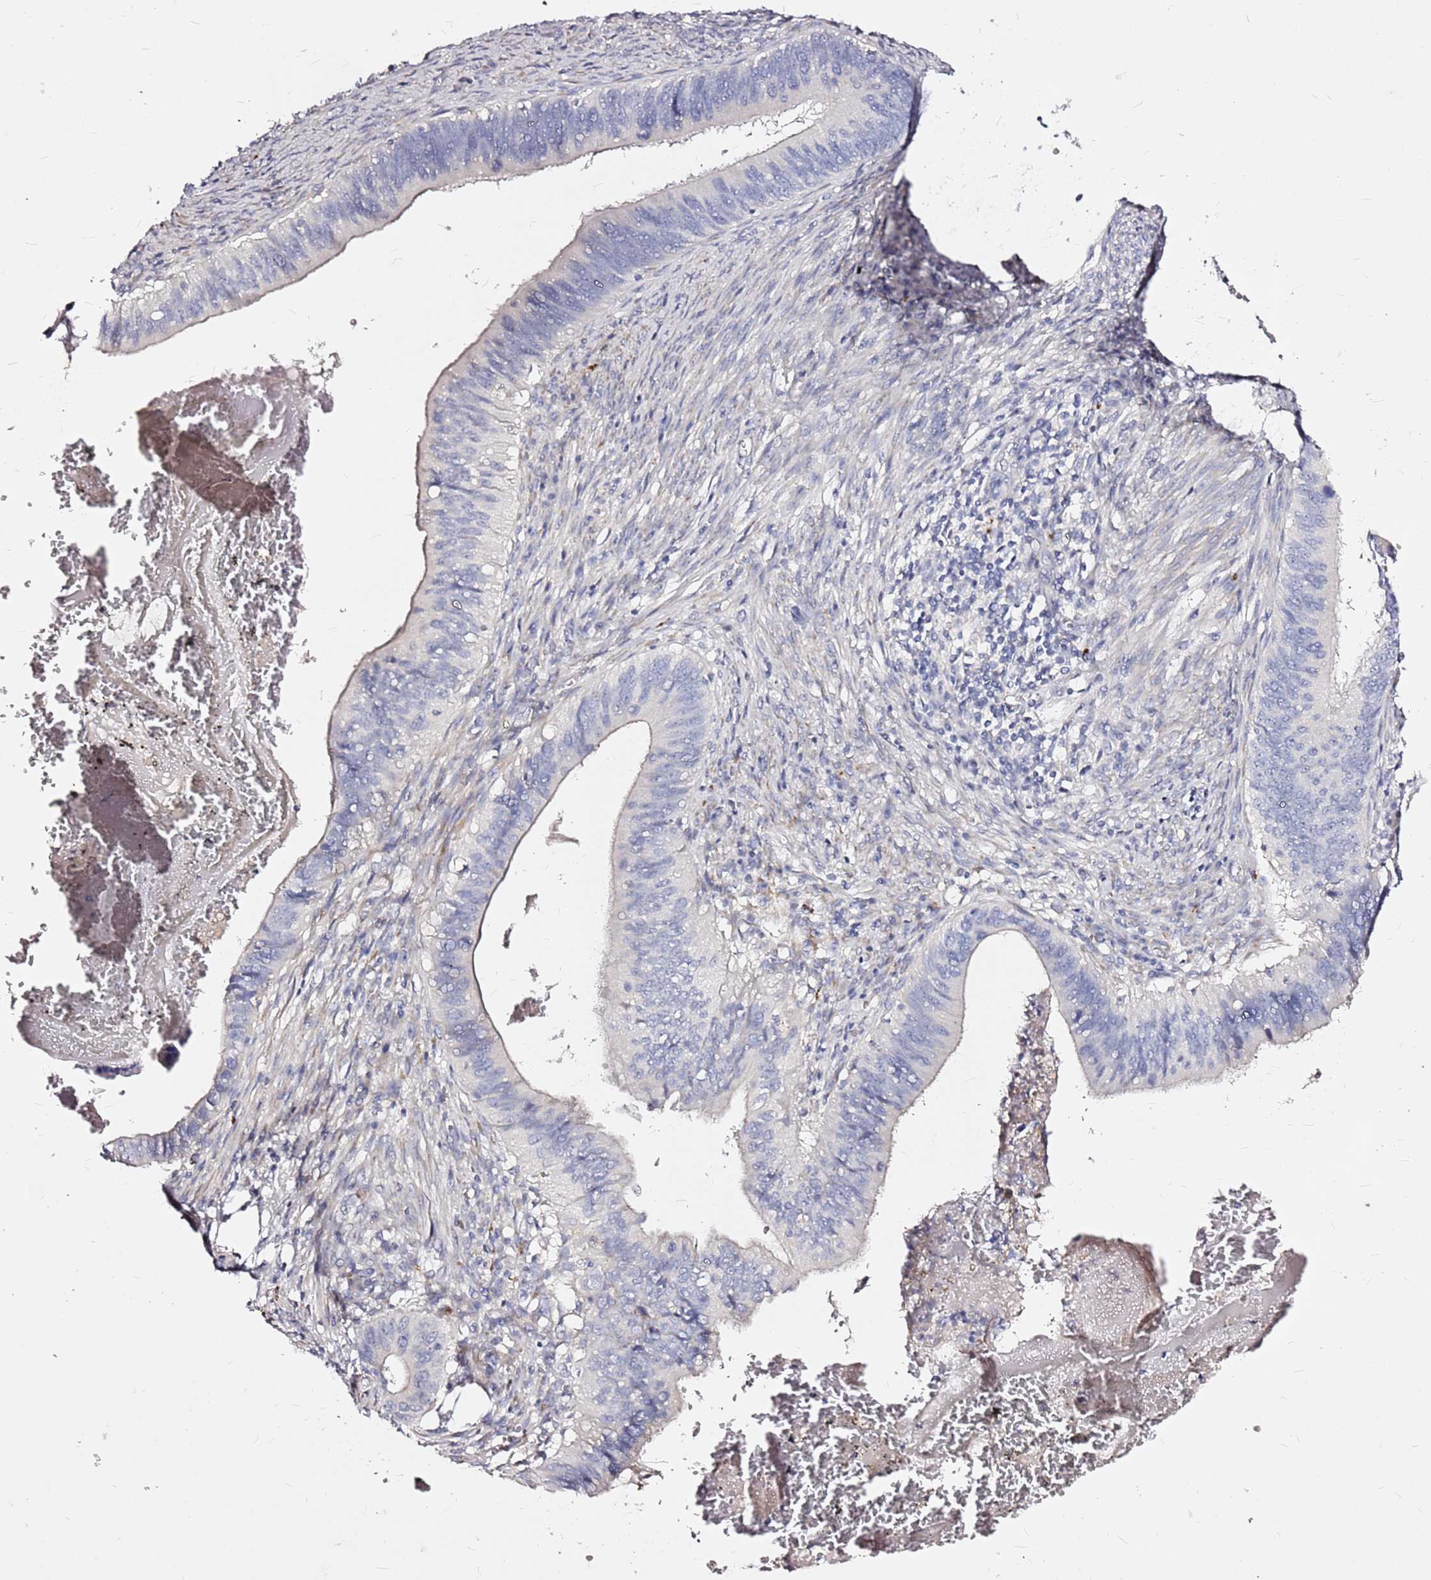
{"staining": {"intensity": "negative", "quantity": "none", "location": "none"}, "tissue": "cervical cancer", "cell_type": "Tumor cells", "image_type": "cancer", "snomed": [{"axis": "morphology", "description": "Adenocarcinoma, NOS"}, {"axis": "topography", "description": "Cervix"}], "caption": "DAB (3,3'-diaminobenzidine) immunohistochemical staining of adenocarcinoma (cervical) reveals no significant staining in tumor cells. Nuclei are stained in blue.", "gene": "CASD1", "patient": {"sex": "female", "age": 42}}